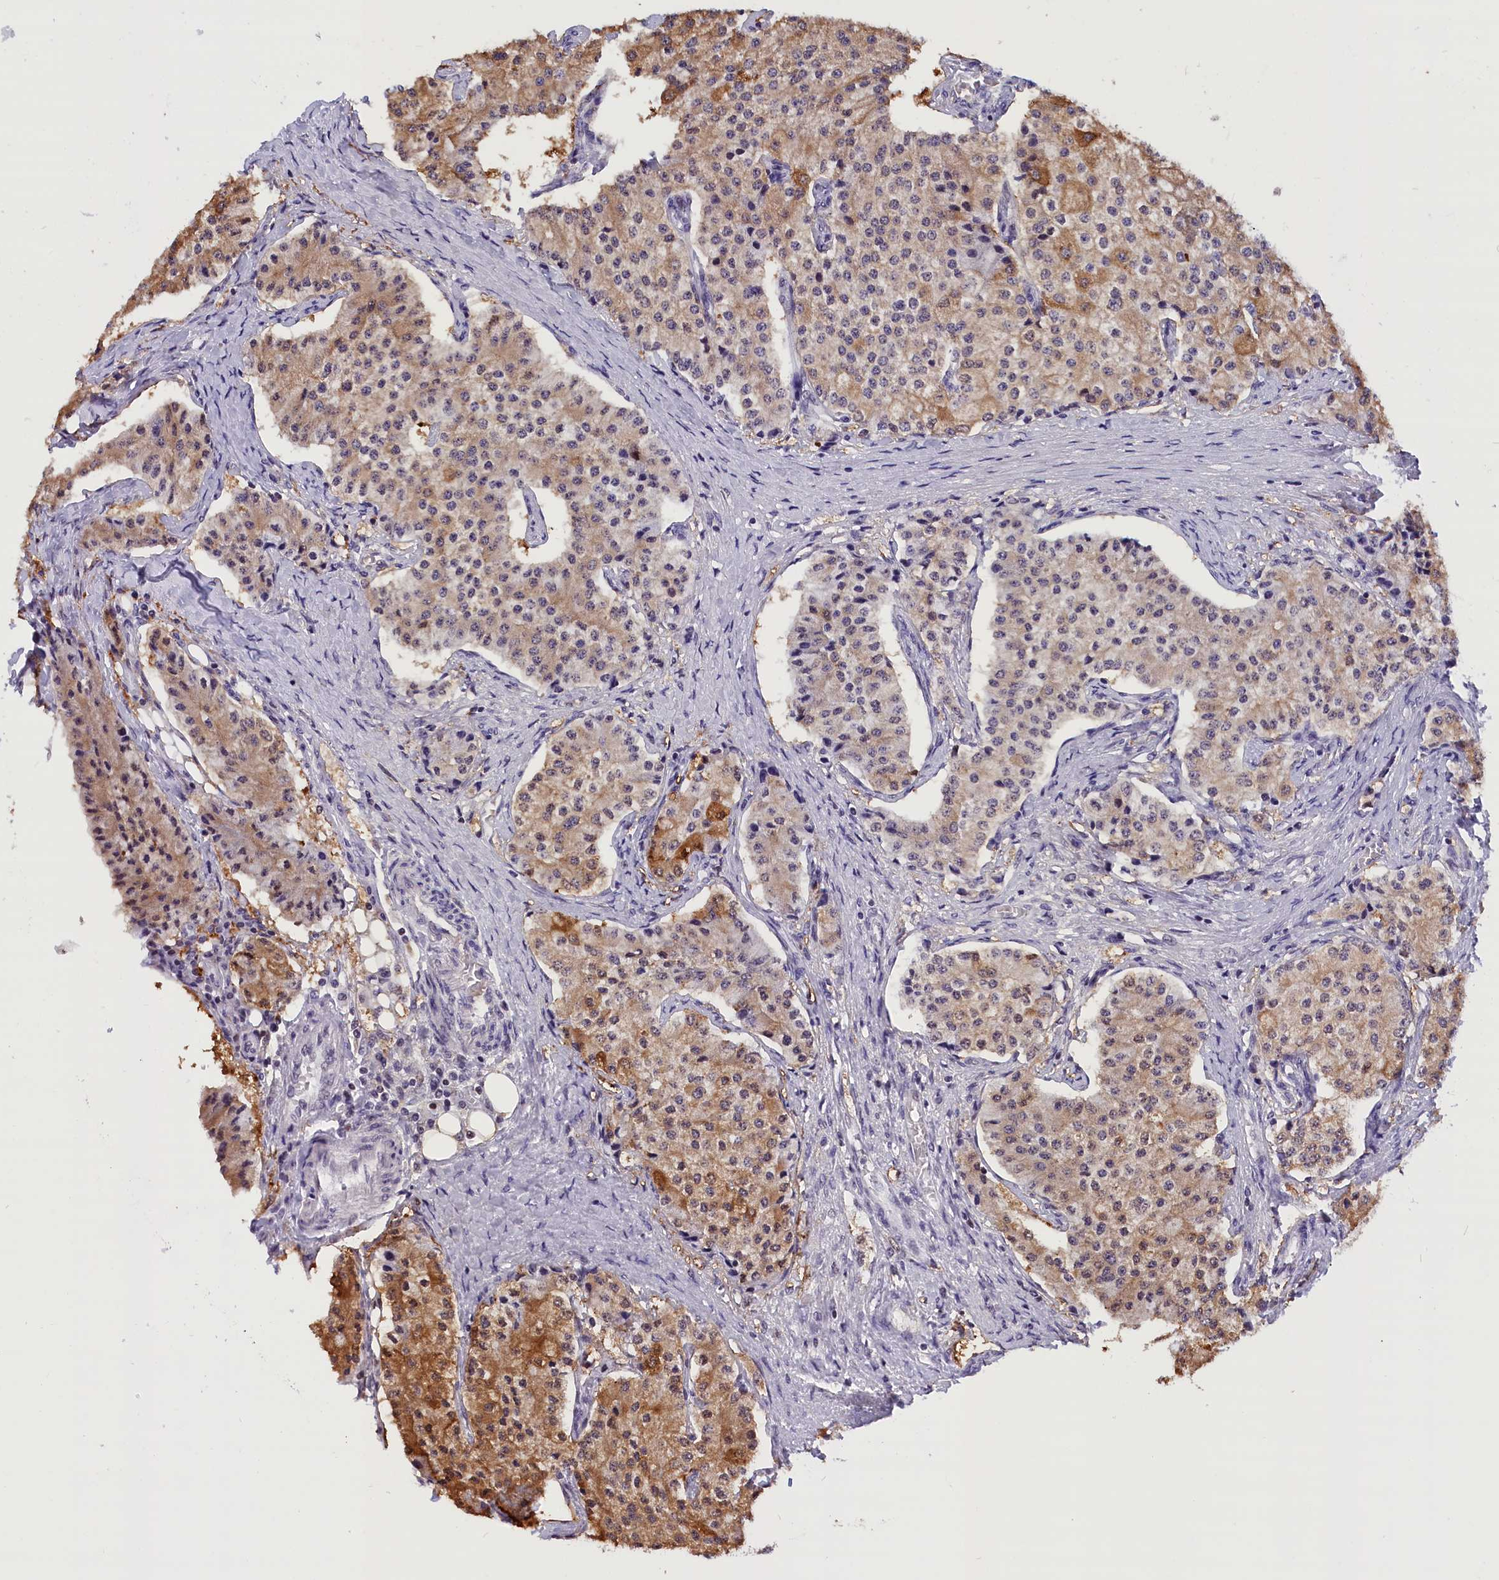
{"staining": {"intensity": "moderate", "quantity": ">75%", "location": "cytoplasmic/membranous,nuclear"}, "tissue": "carcinoid", "cell_type": "Tumor cells", "image_type": "cancer", "snomed": [{"axis": "morphology", "description": "Carcinoid, malignant, NOS"}, {"axis": "topography", "description": "Colon"}], "caption": "Immunohistochemical staining of human carcinoid displays moderate cytoplasmic/membranous and nuclear protein expression in about >75% of tumor cells.", "gene": "CDYL2", "patient": {"sex": "female", "age": 52}}